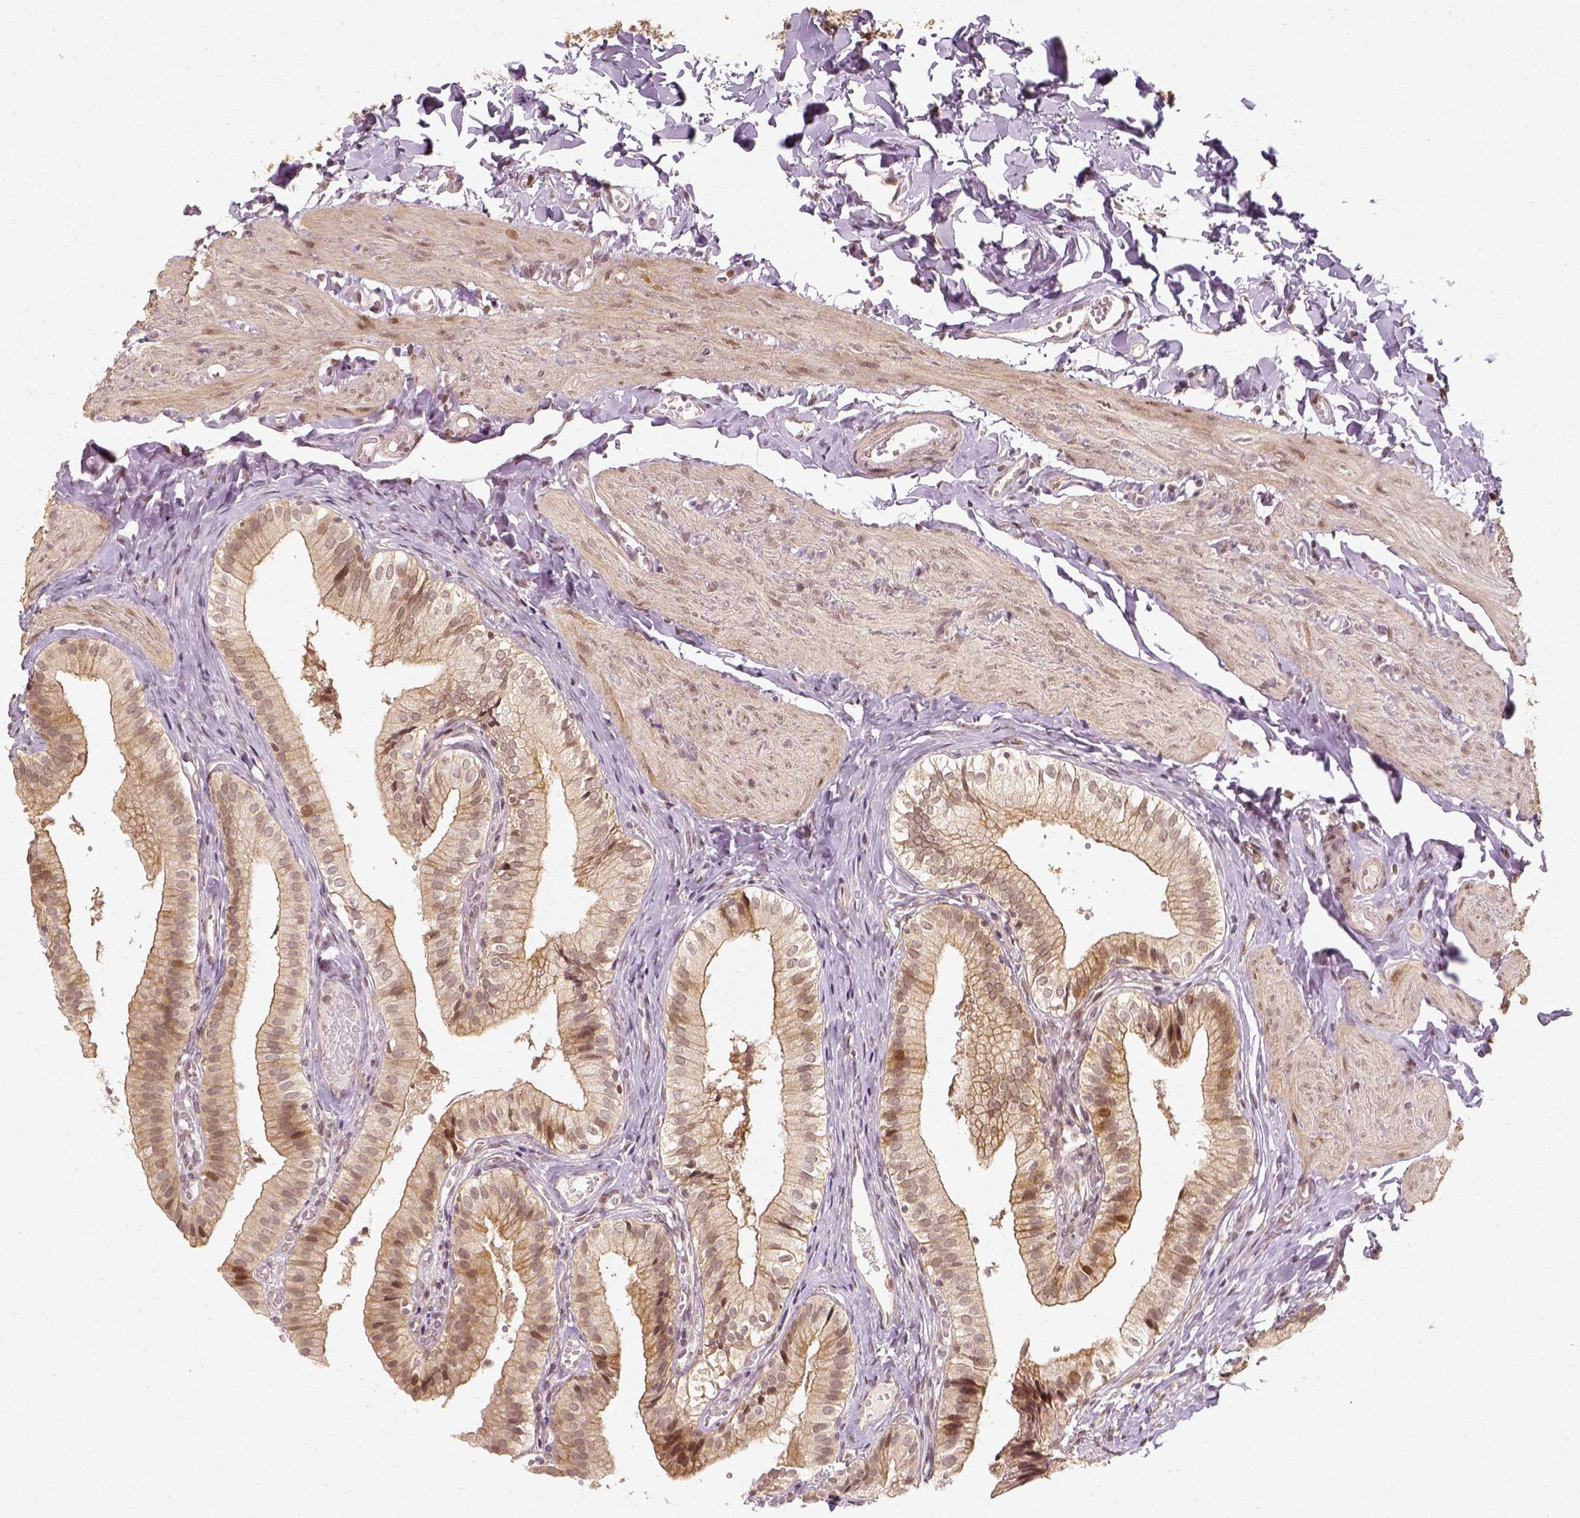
{"staining": {"intensity": "moderate", "quantity": "<25%", "location": "cytoplasmic/membranous,nuclear"}, "tissue": "gallbladder", "cell_type": "Glandular cells", "image_type": "normal", "snomed": [{"axis": "morphology", "description": "Normal tissue, NOS"}, {"axis": "topography", "description": "Gallbladder"}], "caption": "An image of human gallbladder stained for a protein demonstrates moderate cytoplasmic/membranous,nuclear brown staining in glandular cells. The protein is shown in brown color, while the nuclei are stained blue.", "gene": "ZMAT3", "patient": {"sex": "female", "age": 47}}